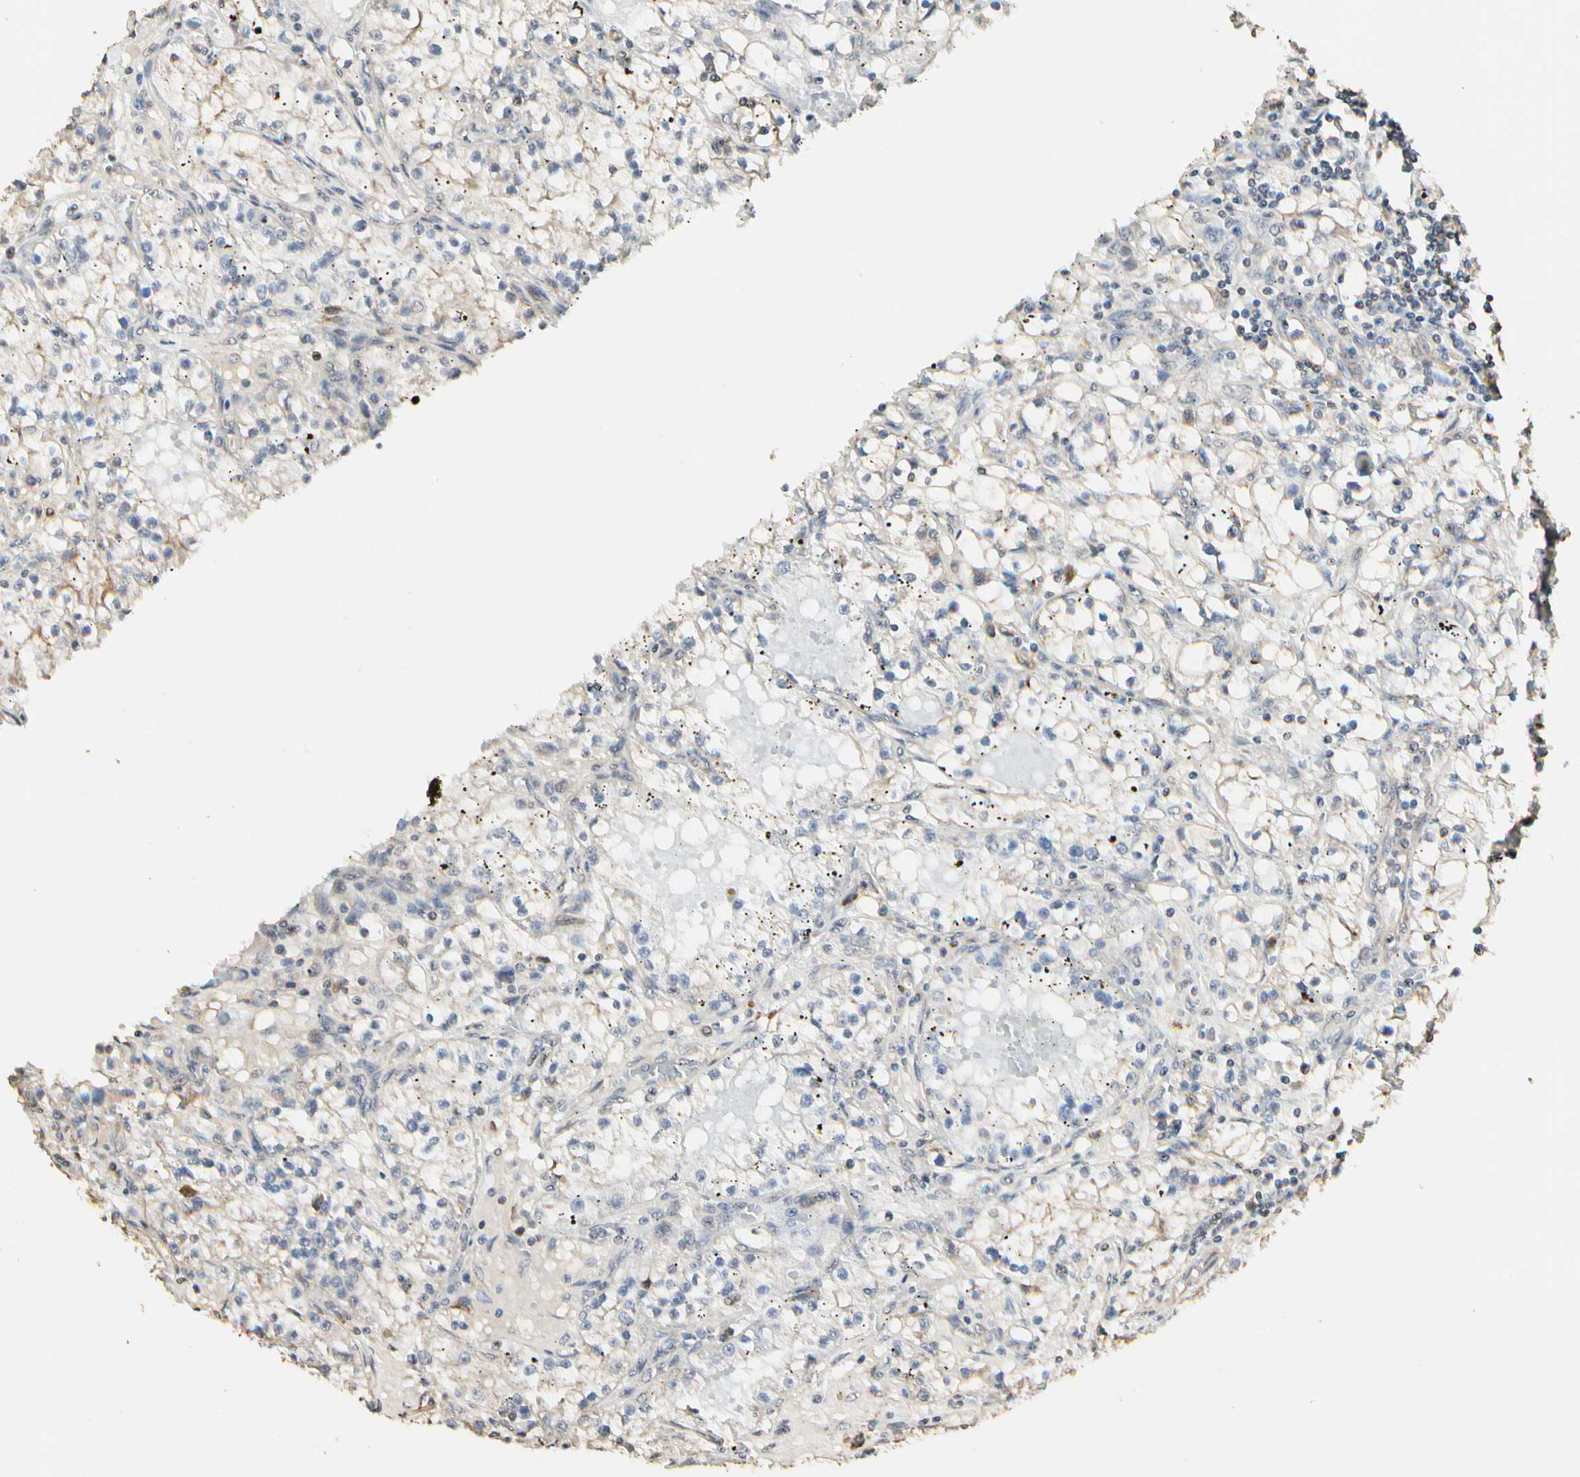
{"staining": {"intensity": "weak", "quantity": "25%-75%", "location": "cytoplasmic/membranous"}, "tissue": "renal cancer", "cell_type": "Tumor cells", "image_type": "cancer", "snomed": [{"axis": "morphology", "description": "Adenocarcinoma, NOS"}, {"axis": "topography", "description": "Kidney"}], "caption": "A high-resolution image shows immunohistochemistry (IHC) staining of renal cancer (adenocarcinoma), which reveals weak cytoplasmic/membranous staining in about 25%-75% of tumor cells. The staining is performed using DAB brown chromogen to label protein expression. The nuclei are counter-stained blue using hematoxylin.", "gene": "TAOK1", "patient": {"sex": "male", "age": 56}}